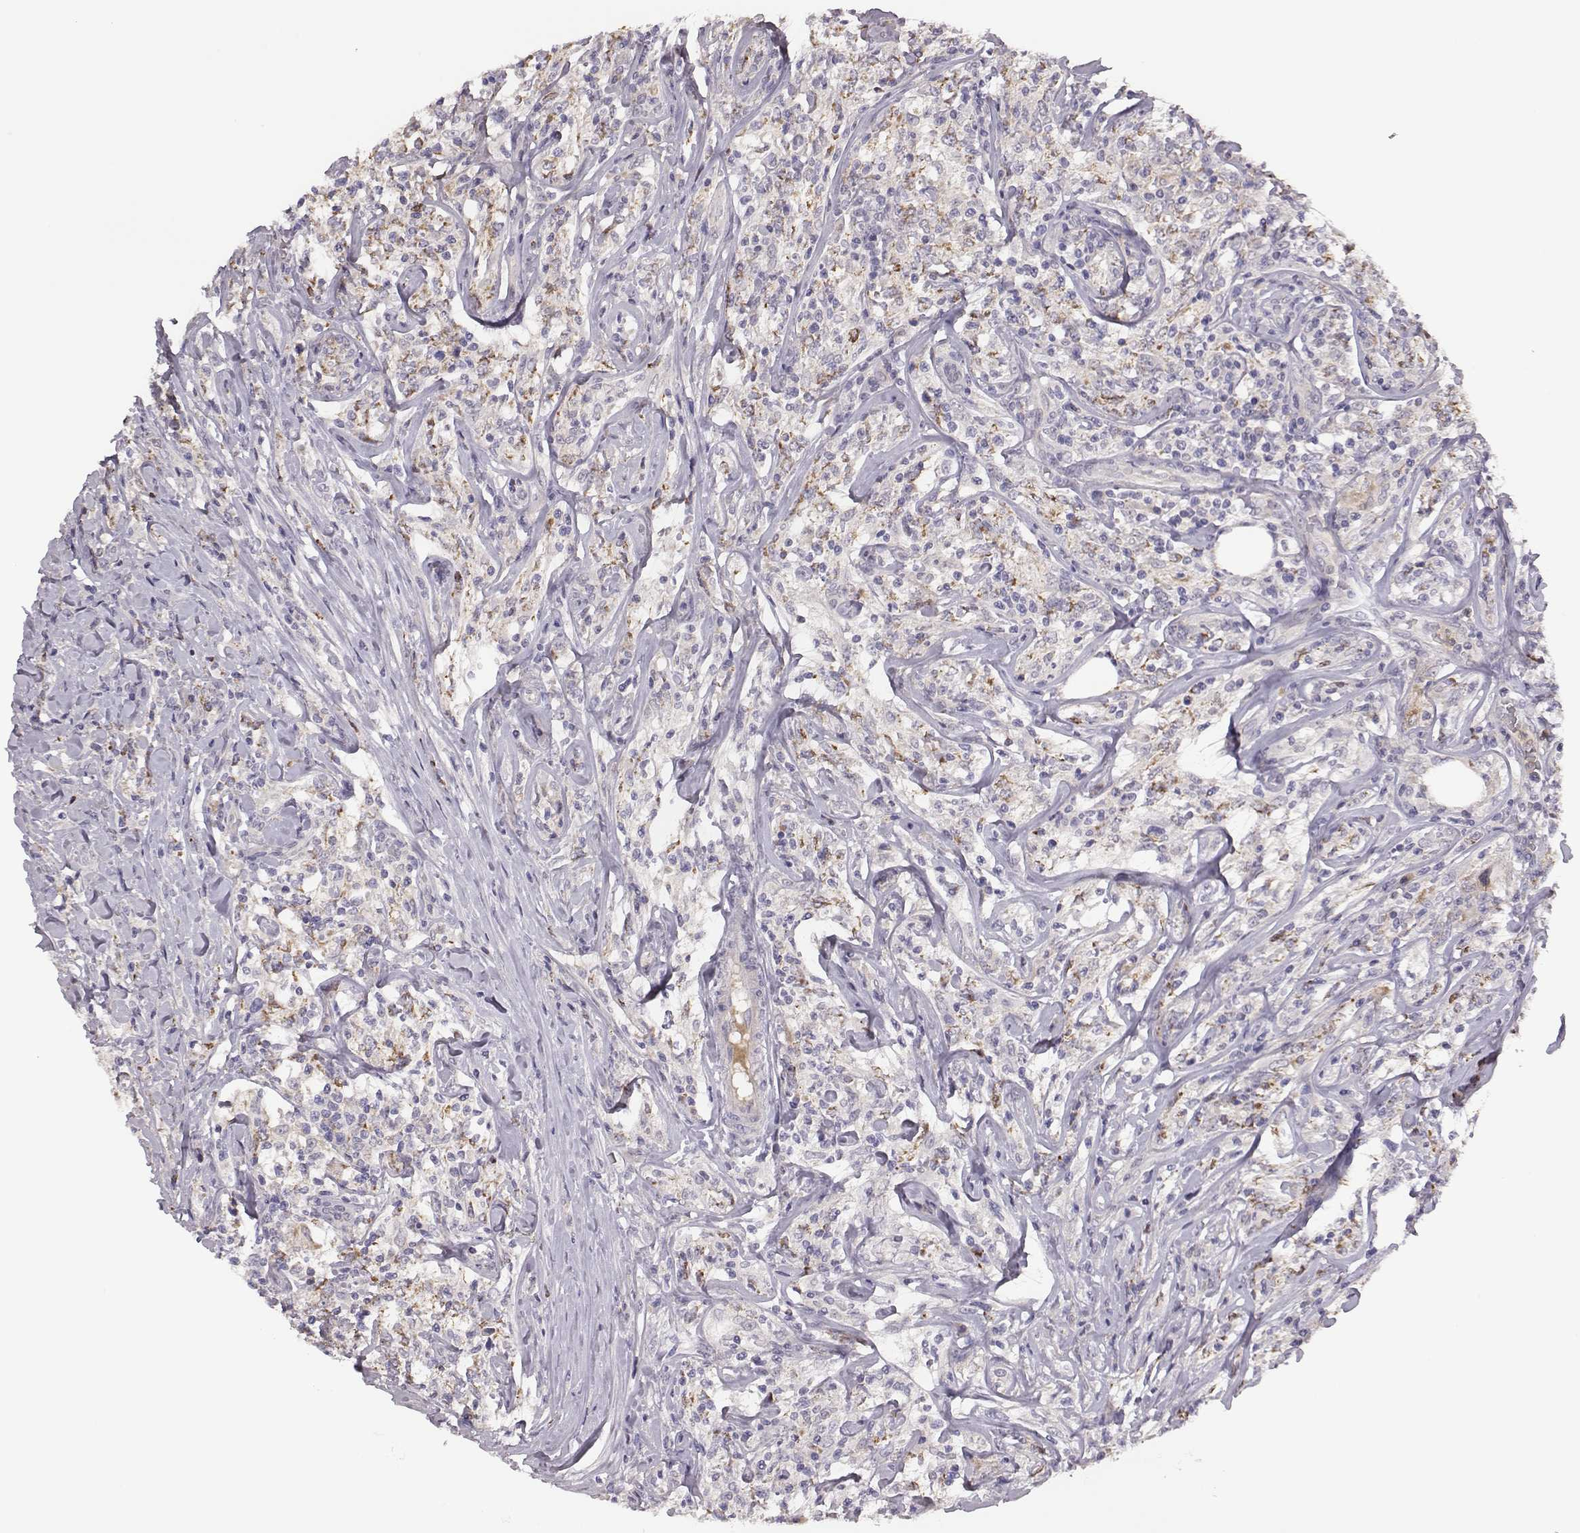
{"staining": {"intensity": "moderate", "quantity": "<25%", "location": "cytoplasmic/membranous"}, "tissue": "lymphoma", "cell_type": "Tumor cells", "image_type": "cancer", "snomed": [{"axis": "morphology", "description": "Malignant lymphoma, non-Hodgkin's type, High grade"}, {"axis": "topography", "description": "Lymph node"}], "caption": "Human malignant lymphoma, non-Hodgkin's type (high-grade) stained for a protein (brown) reveals moderate cytoplasmic/membranous positive positivity in about <25% of tumor cells.", "gene": "KMO", "patient": {"sex": "female", "age": 84}}